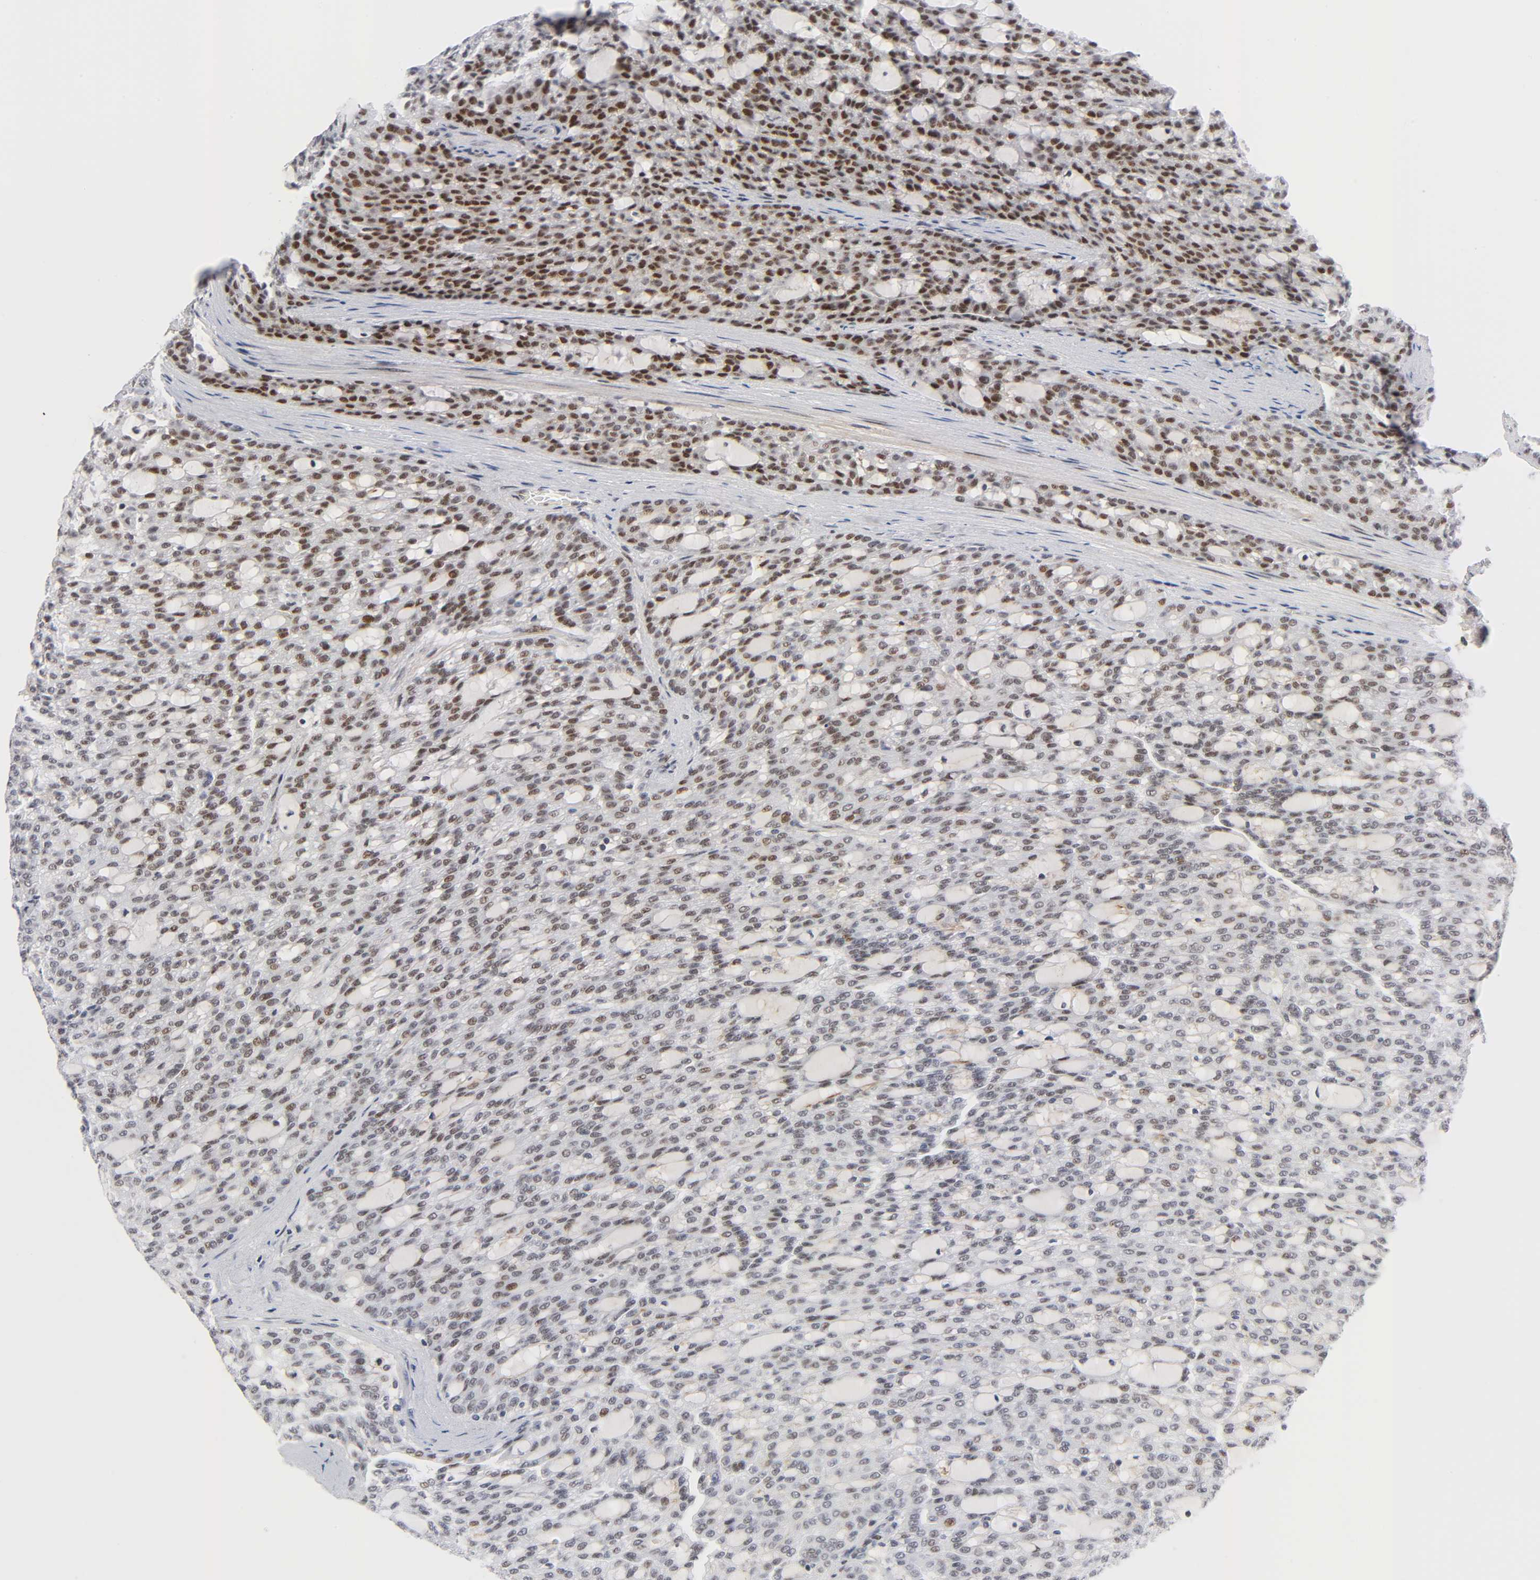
{"staining": {"intensity": "moderate", "quantity": "25%-75%", "location": "nuclear"}, "tissue": "renal cancer", "cell_type": "Tumor cells", "image_type": "cancer", "snomed": [{"axis": "morphology", "description": "Adenocarcinoma, NOS"}, {"axis": "topography", "description": "Kidney"}], "caption": "IHC staining of renal cancer, which demonstrates medium levels of moderate nuclear positivity in about 25%-75% of tumor cells indicating moderate nuclear protein staining. The staining was performed using DAB (brown) for protein detection and nuclei were counterstained in hematoxylin (blue).", "gene": "DIDO1", "patient": {"sex": "male", "age": 63}}